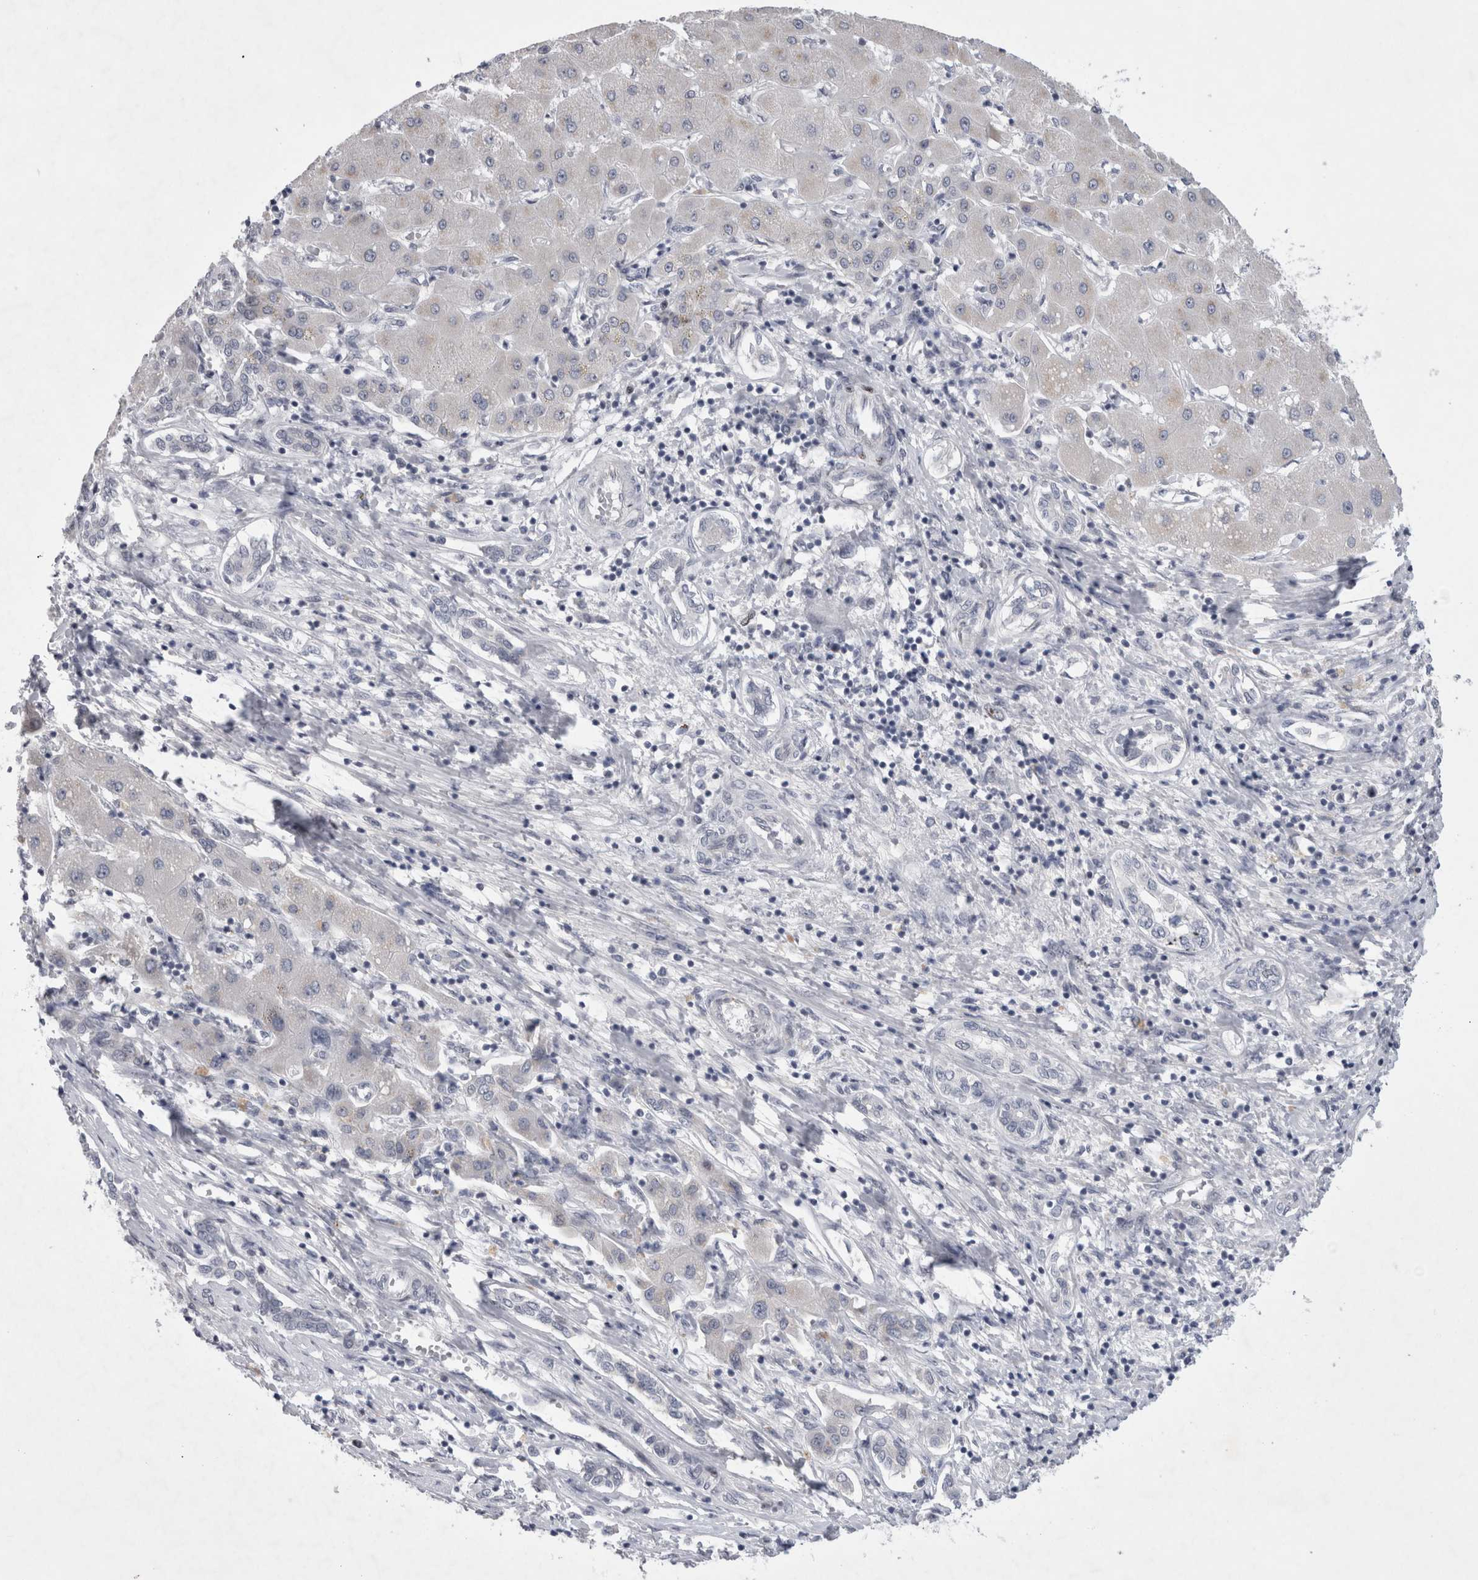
{"staining": {"intensity": "negative", "quantity": "none", "location": "none"}, "tissue": "liver cancer", "cell_type": "Tumor cells", "image_type": "cancer", "snomed": [{"axis": "morphology", "description": "Carcinoma, Hepatocellular, NOS"}, {"axis": "topography", "description": "Liver"}], "caption": "DAB (3,3'-diaminobenzidine) immunohistochemical staining of liver cancer shows no significant staining in tumor cells. (DAB IHC visualized using brightfield microscopy, high magnification).", "gene": "KIF18B", "patient": {"sex": "male", "age": 65}}